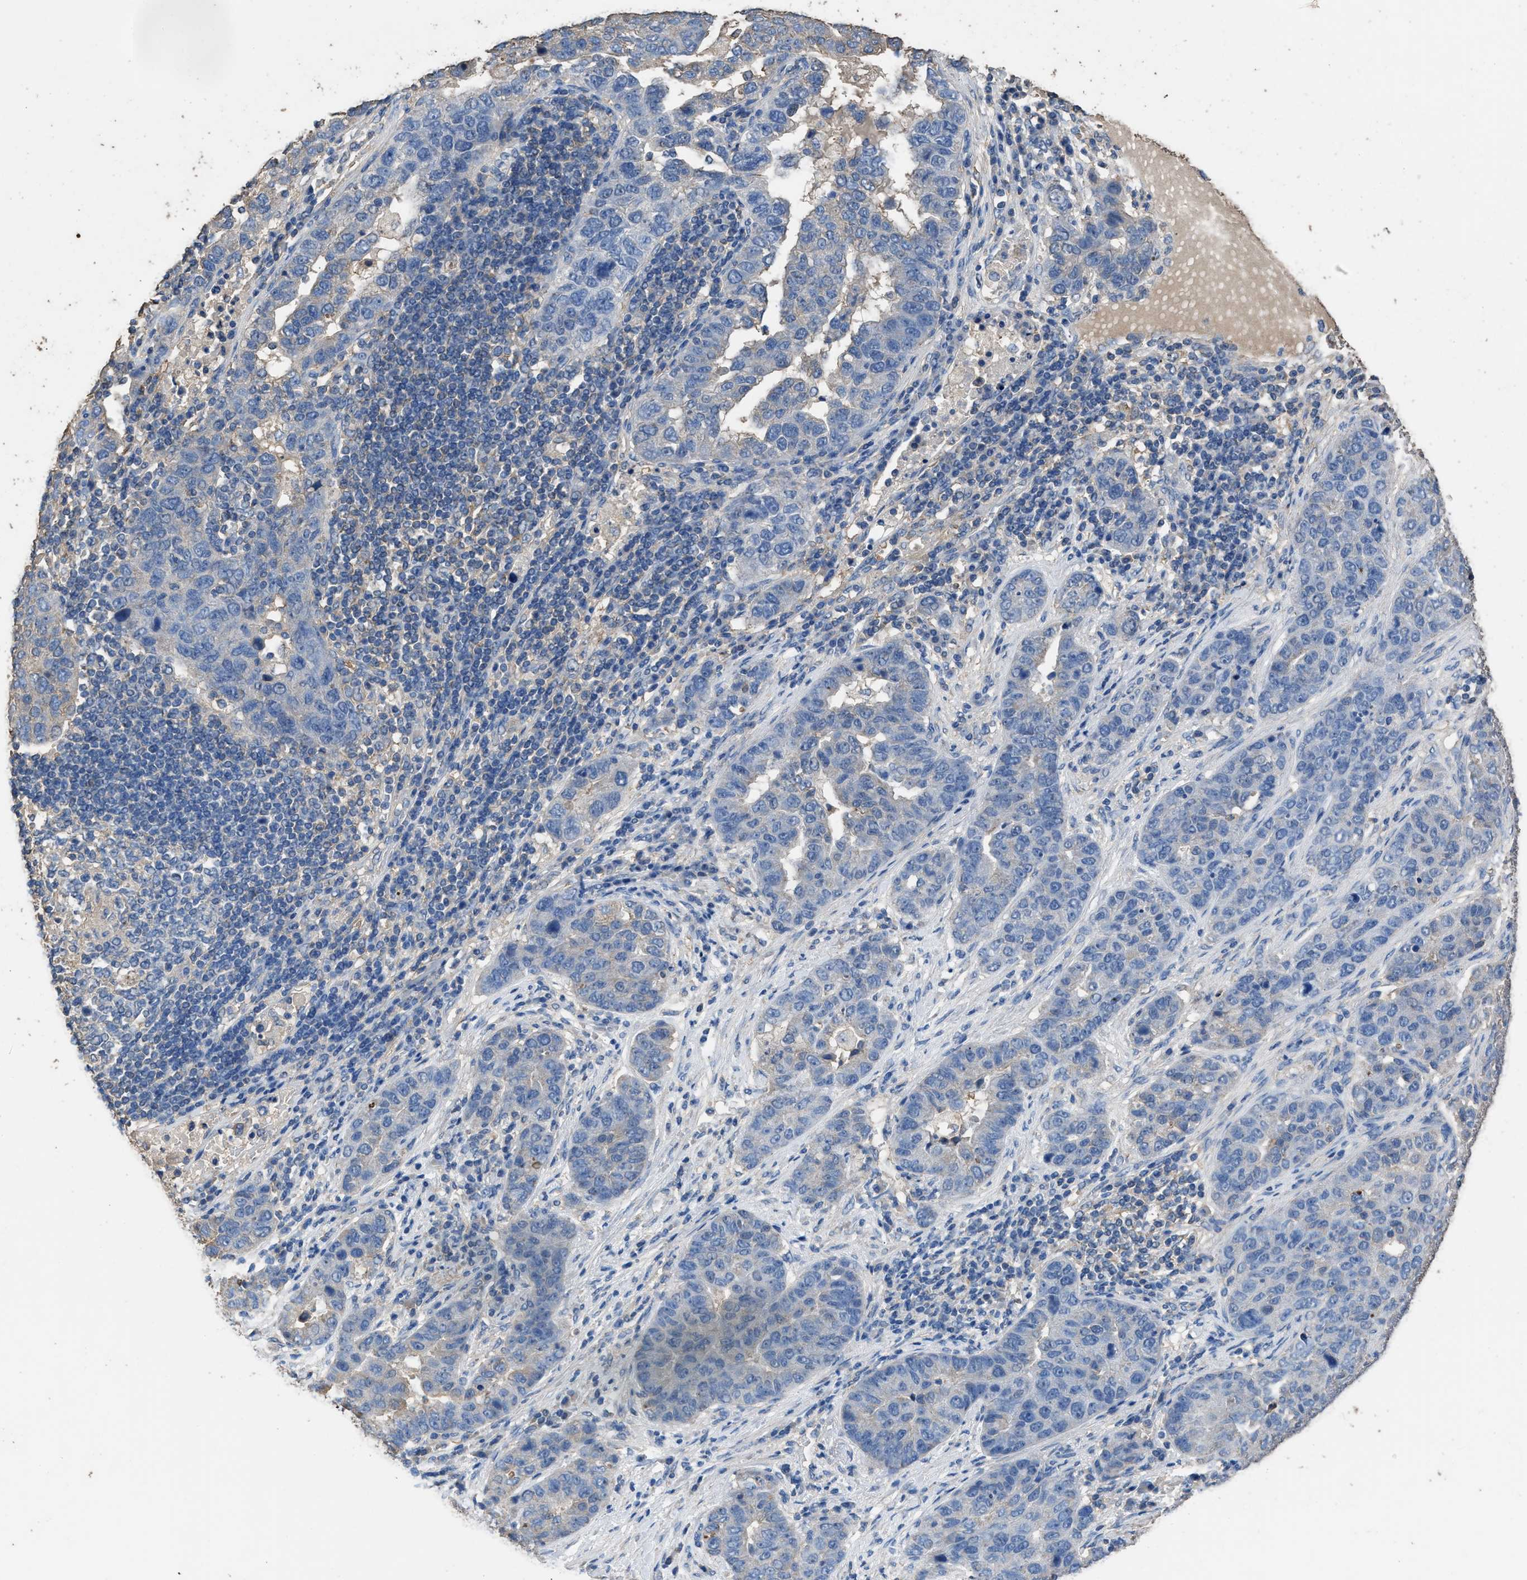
{"staining": {"intensity": "negative", "quantity": "none", "location": "none"}, "tissue": "pancreatic cancer", "cell_type": "Tumor cells", "image_type": "cancer", "snomed": [{"axis": "morphology", "description": "Adenocarcinoma, NOS"}, {"axis": "topography", "description": "Pancreas"}], "caption": "IHC image of neoplastic tissue: pancreatic cancer (adenocarcinoma) stained with DAB demonstrates no significant protein expression in tumor cells. (DAB (3,3'-diaminobenzidine) immunohistochemistry (IHC) with hematoxylin counter stain).", "gene": "ITSN1", "patient": {"sex": "female", "age": 61}}